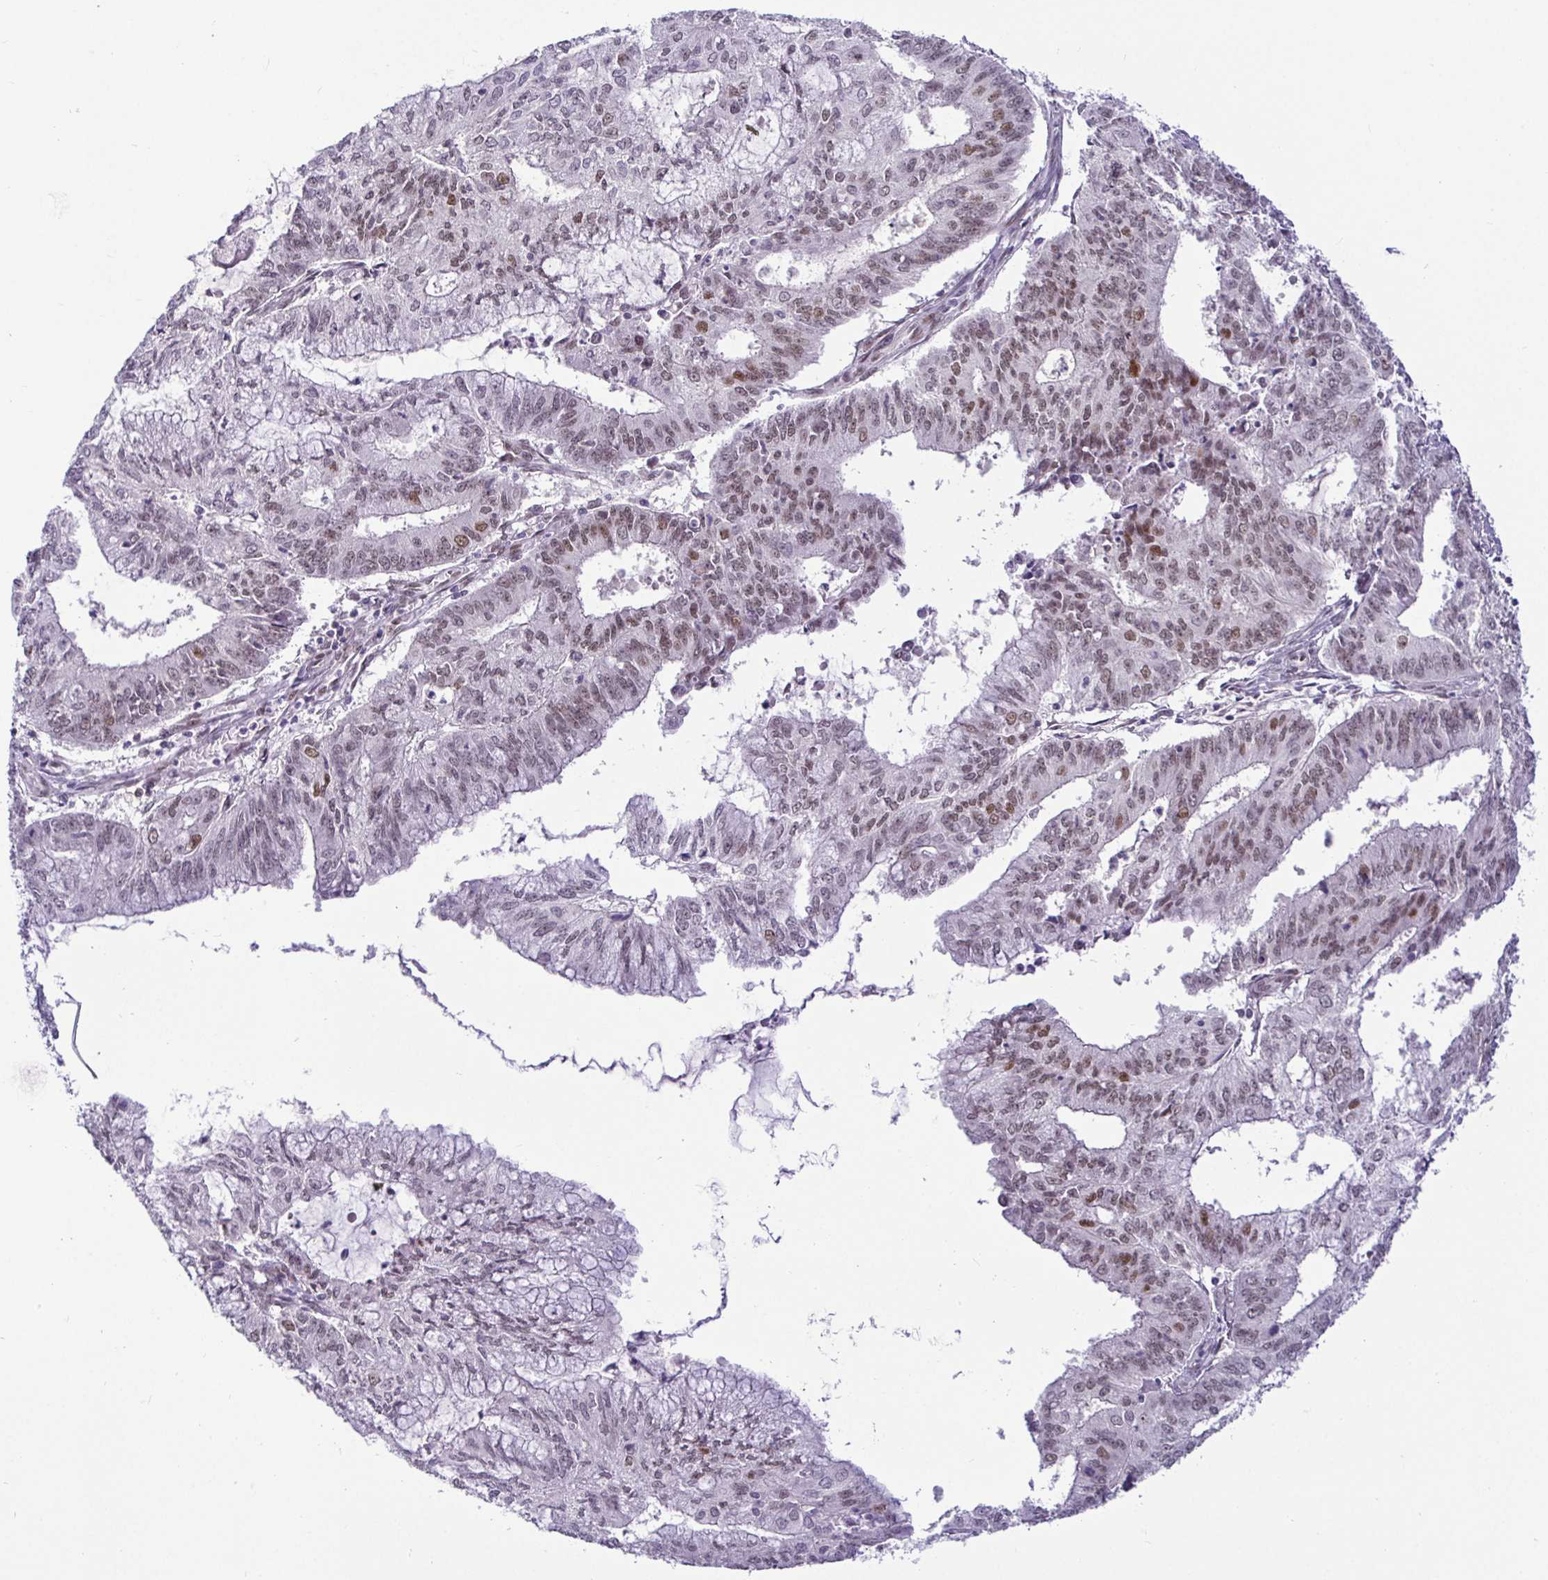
{"staining": {"intensity": "moderate", "quantity": "25%-75%", "location": "nuclear"}, "tissue": "endometrial cancer", "cell_type": "Tumor cells", "image_type": "cancer", "snomed": [{"axis": "morphology", "description": "Adenocarcinoma, NOS"}, {"axis": "topography", "description": "Endometrium"}], "caption": "This photomicrograph displays immunohistochemistry staining of endometrial cancer (adenocarcinoma), with medium moderate nuclear staining in about 25%-75% of tumor cells.", "gene": "NUP188", "patient": {"sex": "female", "age": 61}}